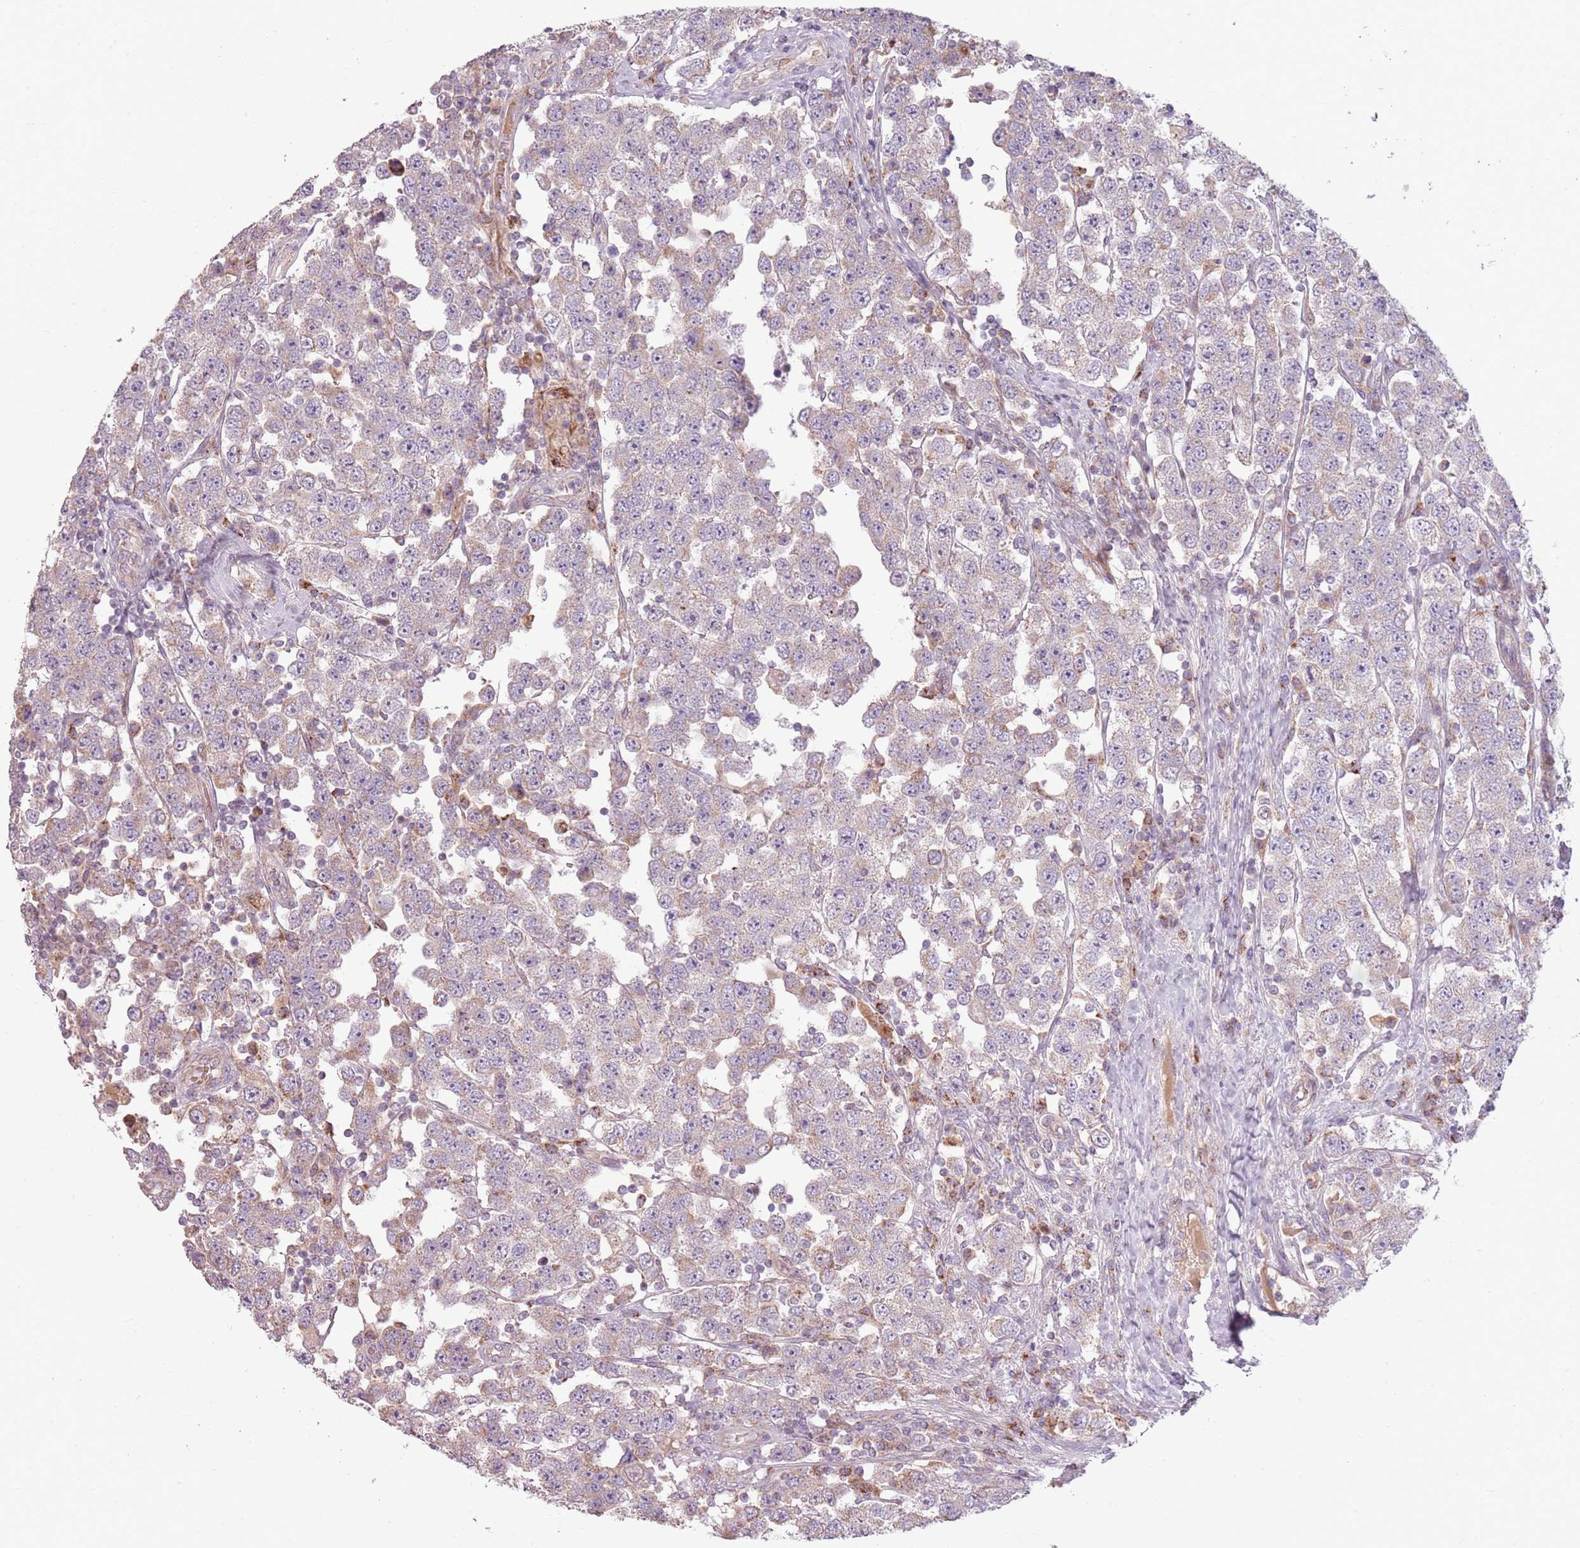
{"staining": {"intensity": "weak", "quantity": "25%-75%", "location": "cytoplasmic/membranous"}, "tissue": "testis cancer", "cell_type": "Tumor cells", "image_type": "cancer", "snomed": [{"axis": "morphology", "description": "Seminoma, NOS"}, {"axis": "topography", "description": "Testis"}], "caption": "The micrograph shows immunohistochemical staining of testis cancer (seminoma). There is weak cytoplasmic/membranous positivity is seen in about 25%-75% of tumor cells.", "gene": "ZNF530", "patient": {"sex": "male", "age": 28}}